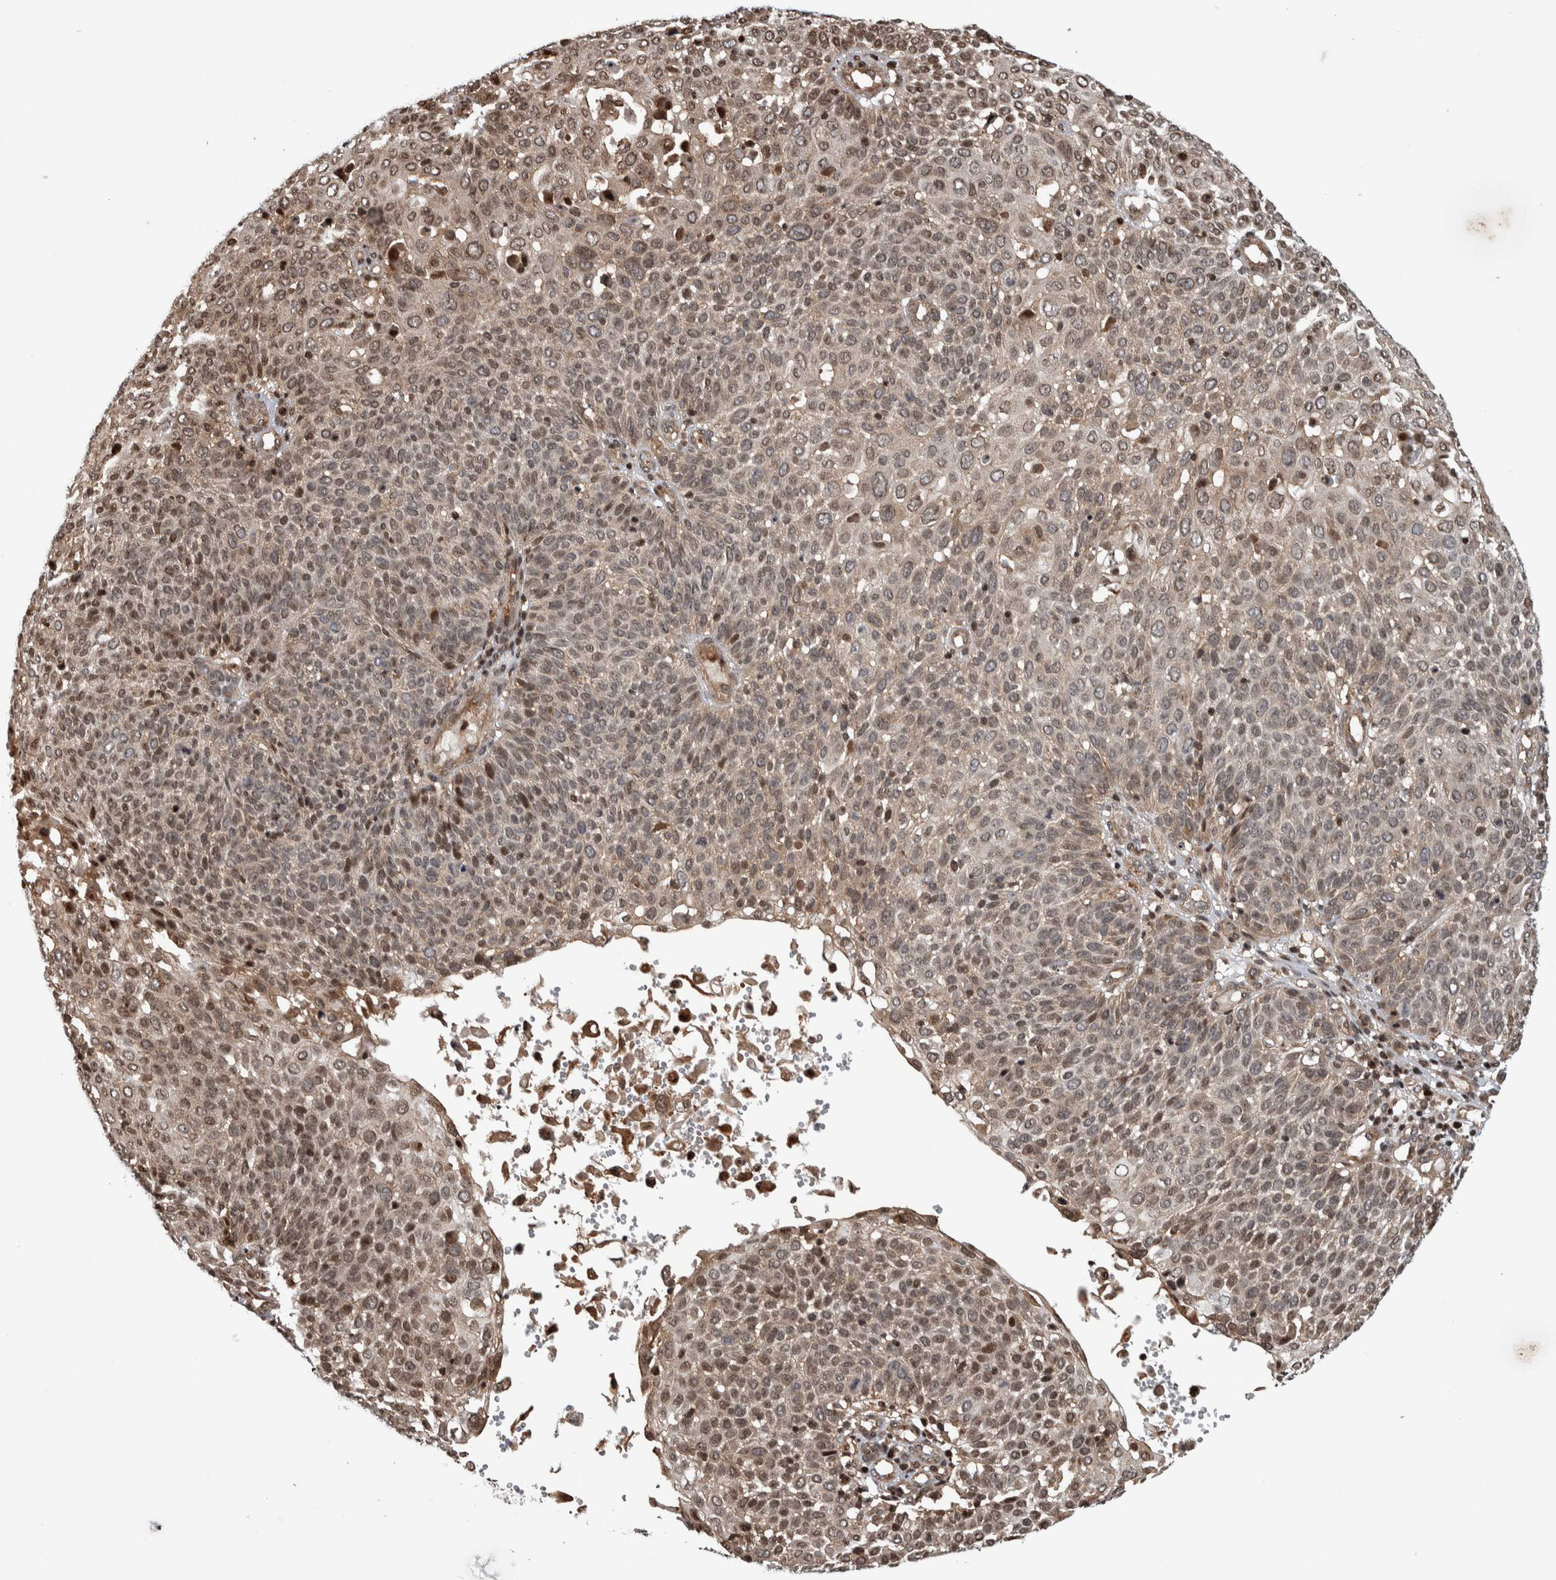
{"staining": {"intensity": "weak", "quantity": ">75%", "location": "cytoplasmic/membranous,nuclear"}, "tissue": "cervical cancer", "cell_type": "Tumor cells", "image_type": "cancer", "snomed": [{"axis": "morphology", "description": "Squamous cell carcinoma, NOS"}, {"axis": "topography", "description": "Cervix"}], "caption": "Tumor cells reveal low levels of weak cytoplasmic/membranous and nuclear staining in about >75% of cells in squamous cell carcinoma (cervical). (DAB (3,3'-diaminobenzidine) IHC, brown staining for protein, blue staining for nuclei).", "gene": "ARFGEF1", "patient": {"sex": "female", "age": 74}}